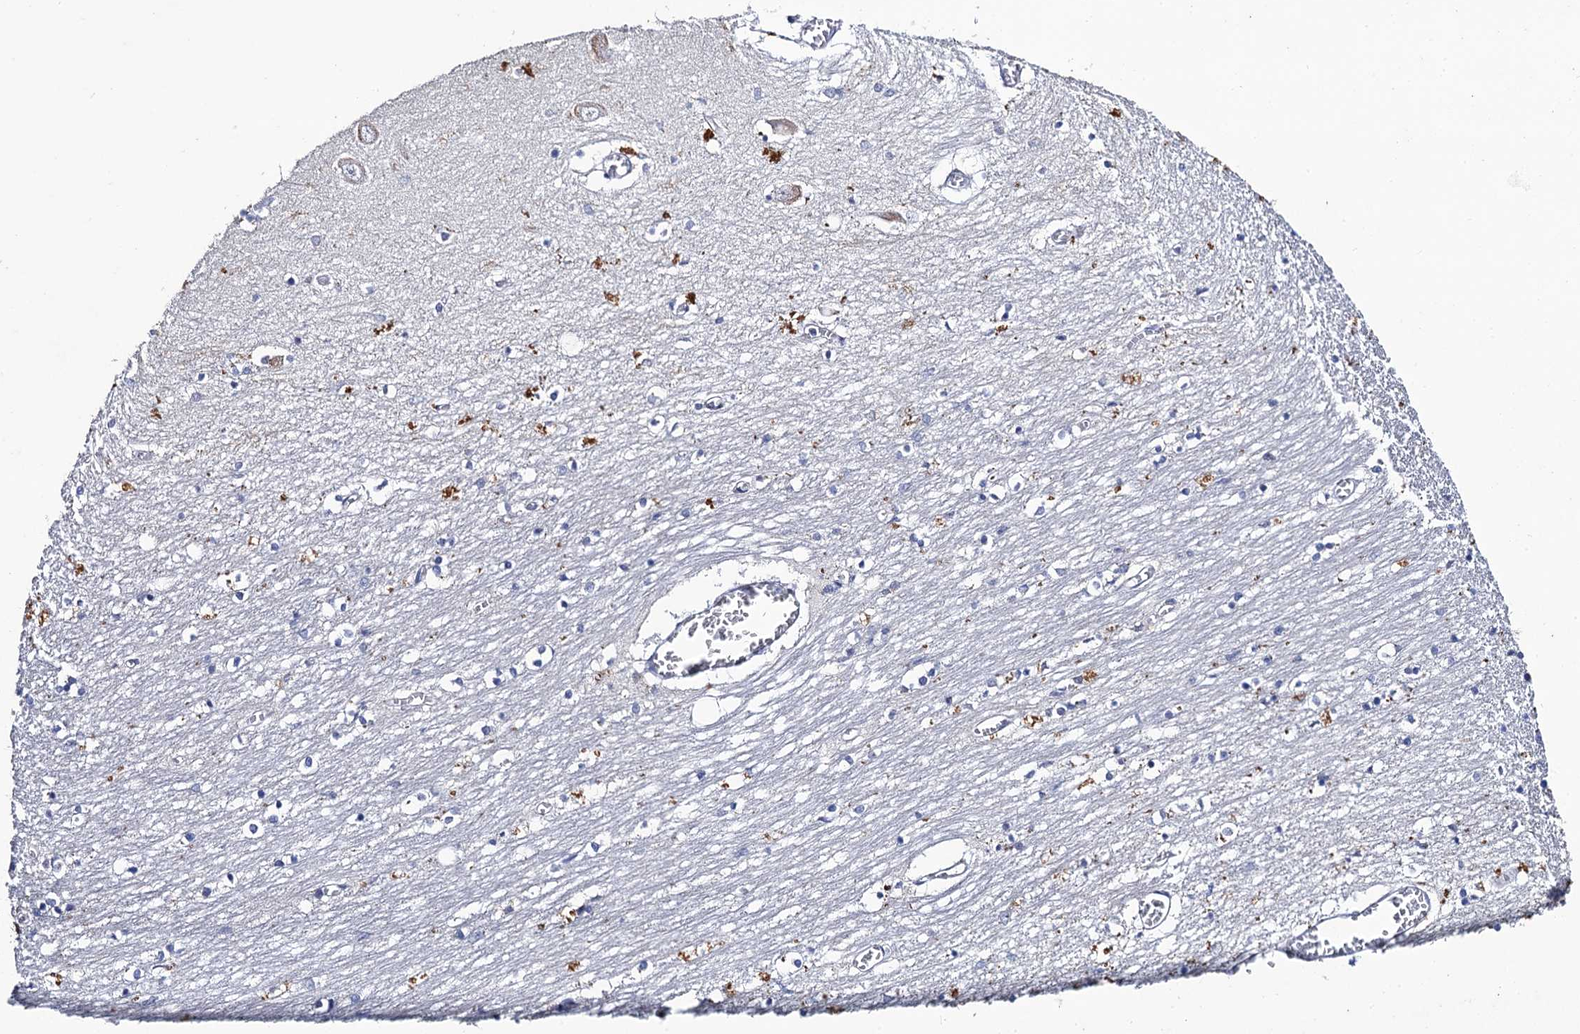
{"staining": {"intensity": "negative", "quantity": "none", "location": "none"}, "tissue": "hippocampus", "cell_type": "Glial cells", "image_type": "normal", "snomed": [{"axis": "morphology", "description": "Normal tissue, NOS"}, {"axis": "topography", "description": "Hippocampus"}], "caption": "IHC photomicrograph of benign hippocampus: hippocampus stained with DAB exhibits no significant protein staining in glial cells. (IHC, brightfield microscopy, high magnification).", "gene": "THAP2", "patient": {"sex": "male", "age": 70}}